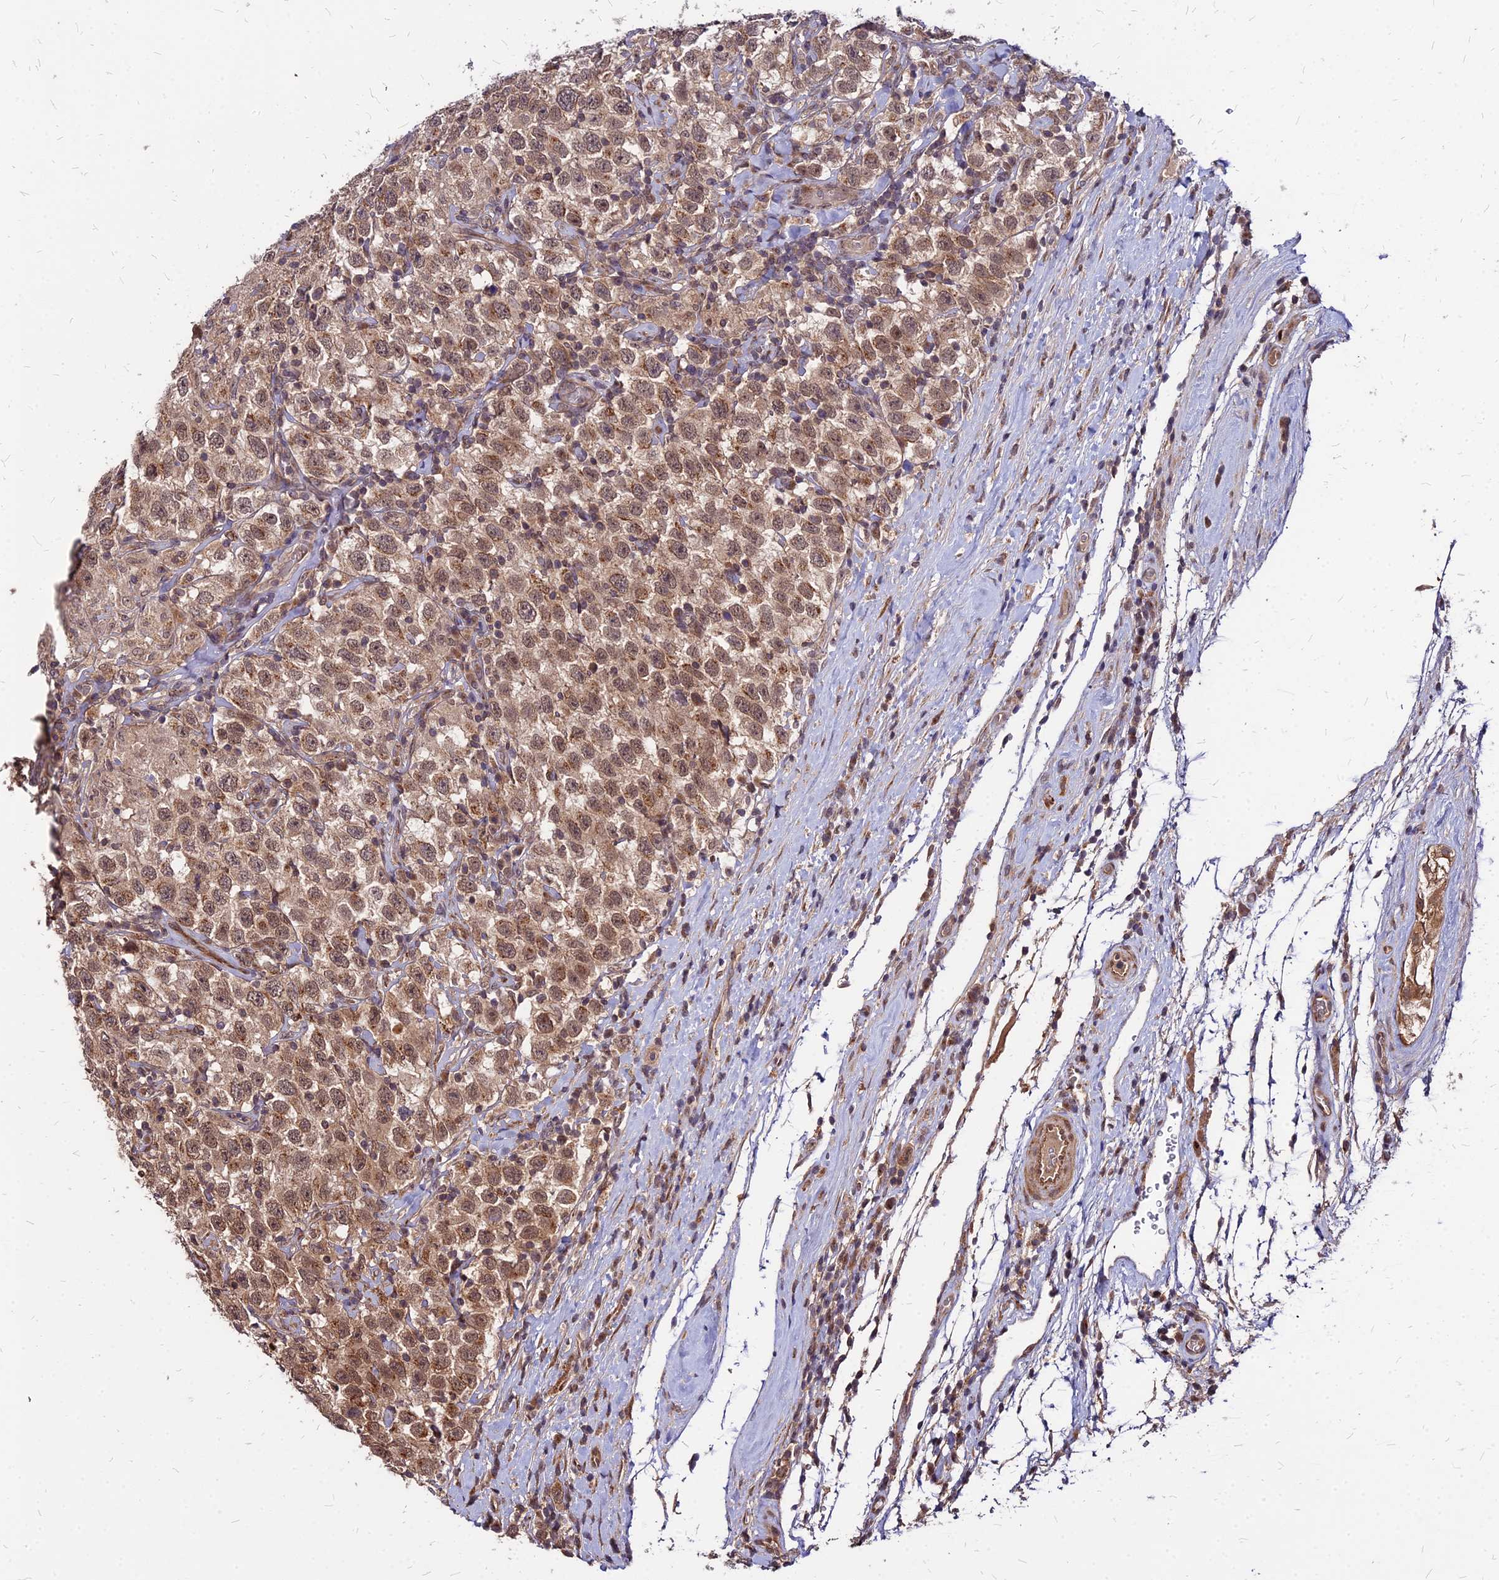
{"staining": {"intensity": "moderate", "quantity": ">75%", "location": "cytoplasmic/membranous,nuclear"}, "tissue": "testis cancer", "cell_type": "Tumor cells", "image_type": "cancer", "snomed": [{"axis": "morphology", "description": "Seminoma, NOS"}, {"axis": "topography", "description": "Testis"}], "caption": "Immunohistochemistry (IHC) of testis cancer (seminoma) demonstrates medium levels of moderate cytoplasmic/membranous and nuclear positivity in approximately >75% of tumor cells.", "gene": "APBA3", "patient": {"sex": "male", "age": 41}}